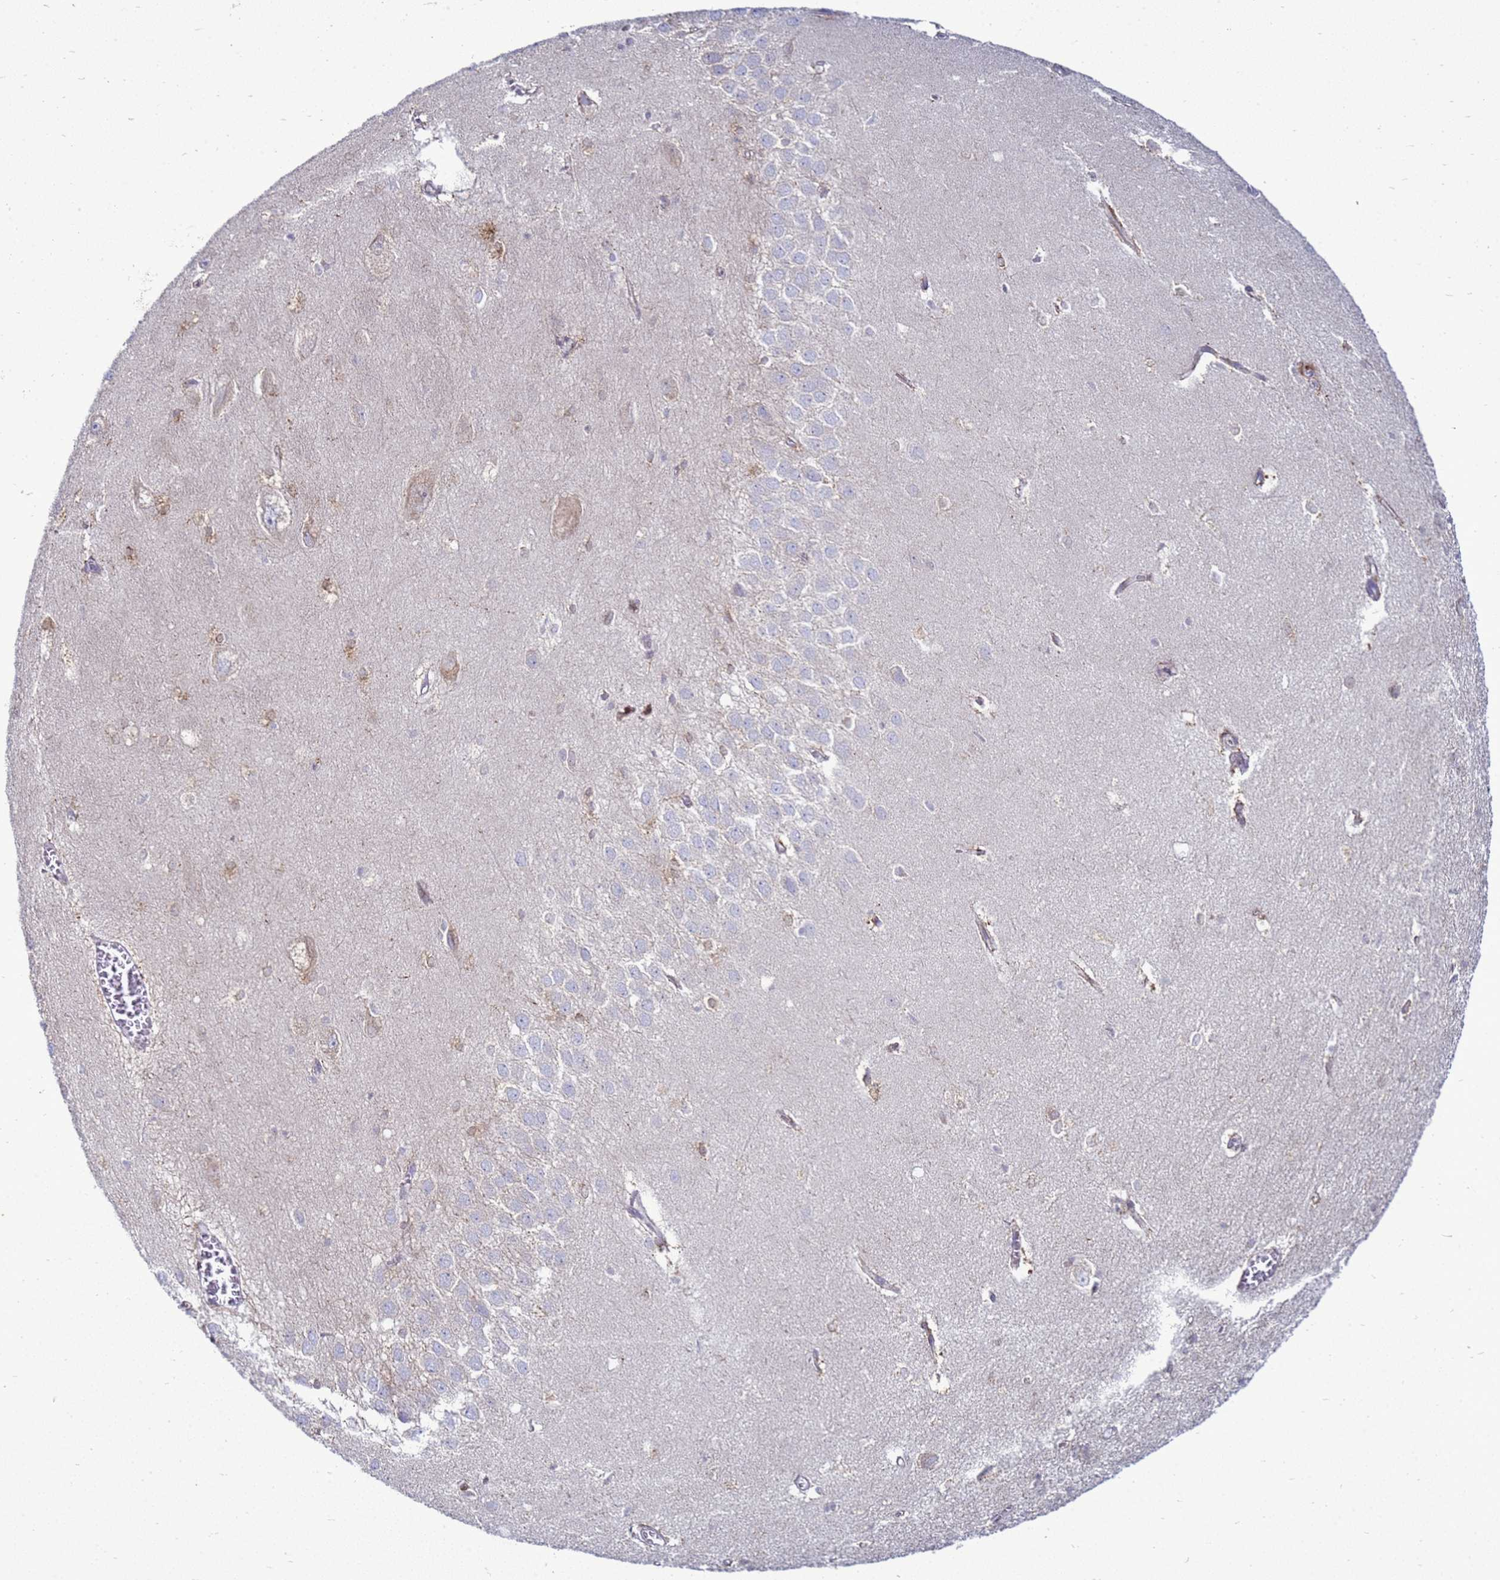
{"staining": {"intensity": "weak", "quantity": "<25%", "location": "cytoplasmic/membranous"}, "tissue": "hippocampus", "cell_type": "Glial cells", "image_type": "normal", "snomed": [{"axis": "morphology", "description": "Normal tissue, NOS"}, {"axis": "topography", "description": "Hippocampus"}], "caption": "High power microscopy micrograph of an immunohistochemistry (IHC) histopathology image of benign hippocampus, revealing no significant positivity in glial cells.", "gene": "MON1B", "patient": {"sex": "female", "age": 64}}